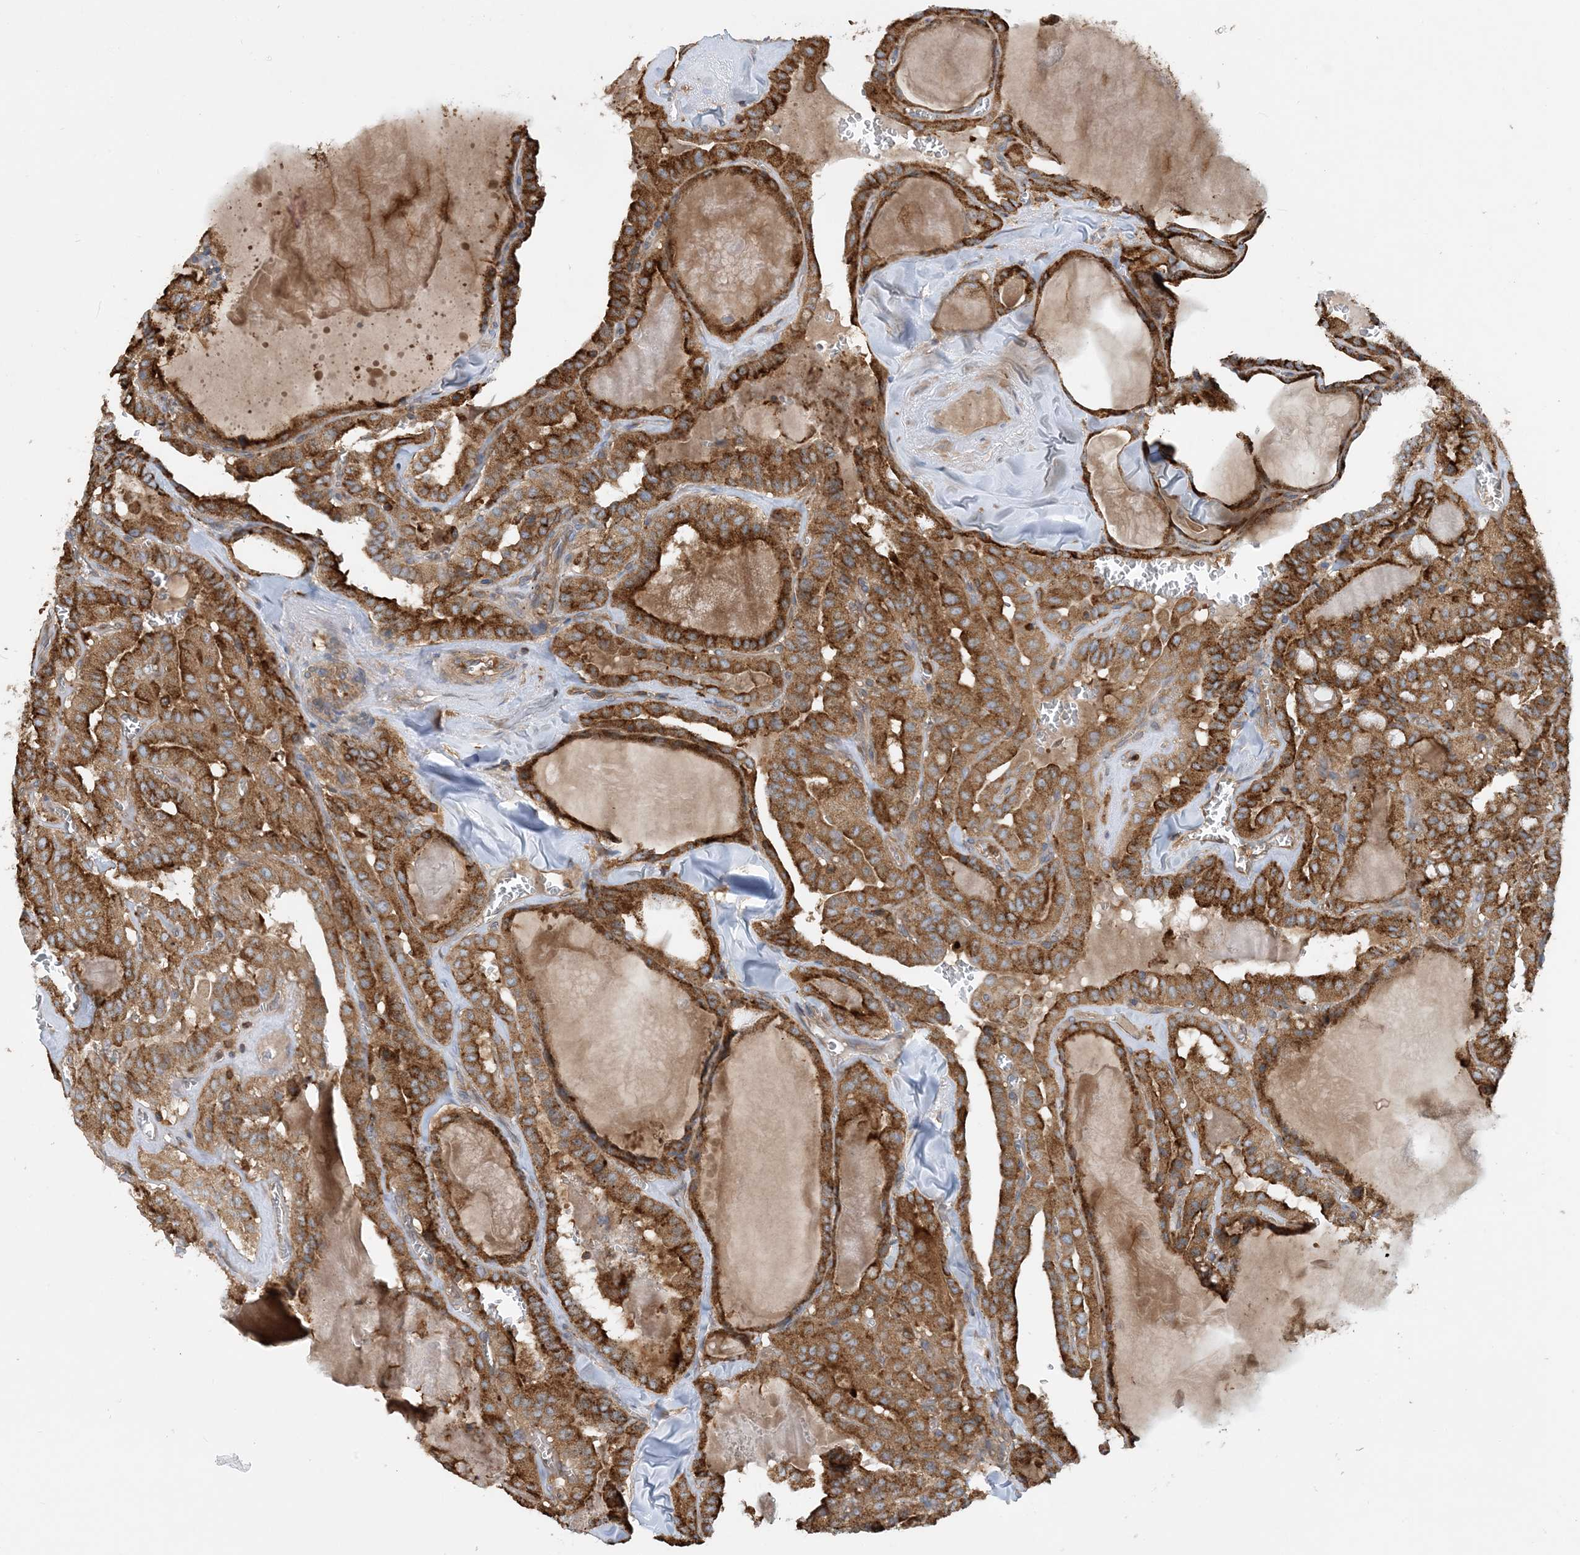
{"staining": {"intensity": "strong", "quantity": ">75%", "location": "cytoplasmic/membranous"}, "tissue": "thyroid cancer", "cell_type": "Tumor cells", "image_type": "cancer", "snomed": [{"axis": "morphology", "description": "Papillary adenocarcinoma, NOS"}, {"axis": "topography", "description": "Thyroid gland"}], "caption": "This photomicrograph shows thyroid papillary adenocarcinoma stained with immunohistochemistry to label a protein in brown. The cytoplasmic/membranous of tumor cells show strong positivity for the protein. Nuclei are counter-stained blue.", "gene": "SFMBT2", "patient": {"sex": "male", "age": 52}}